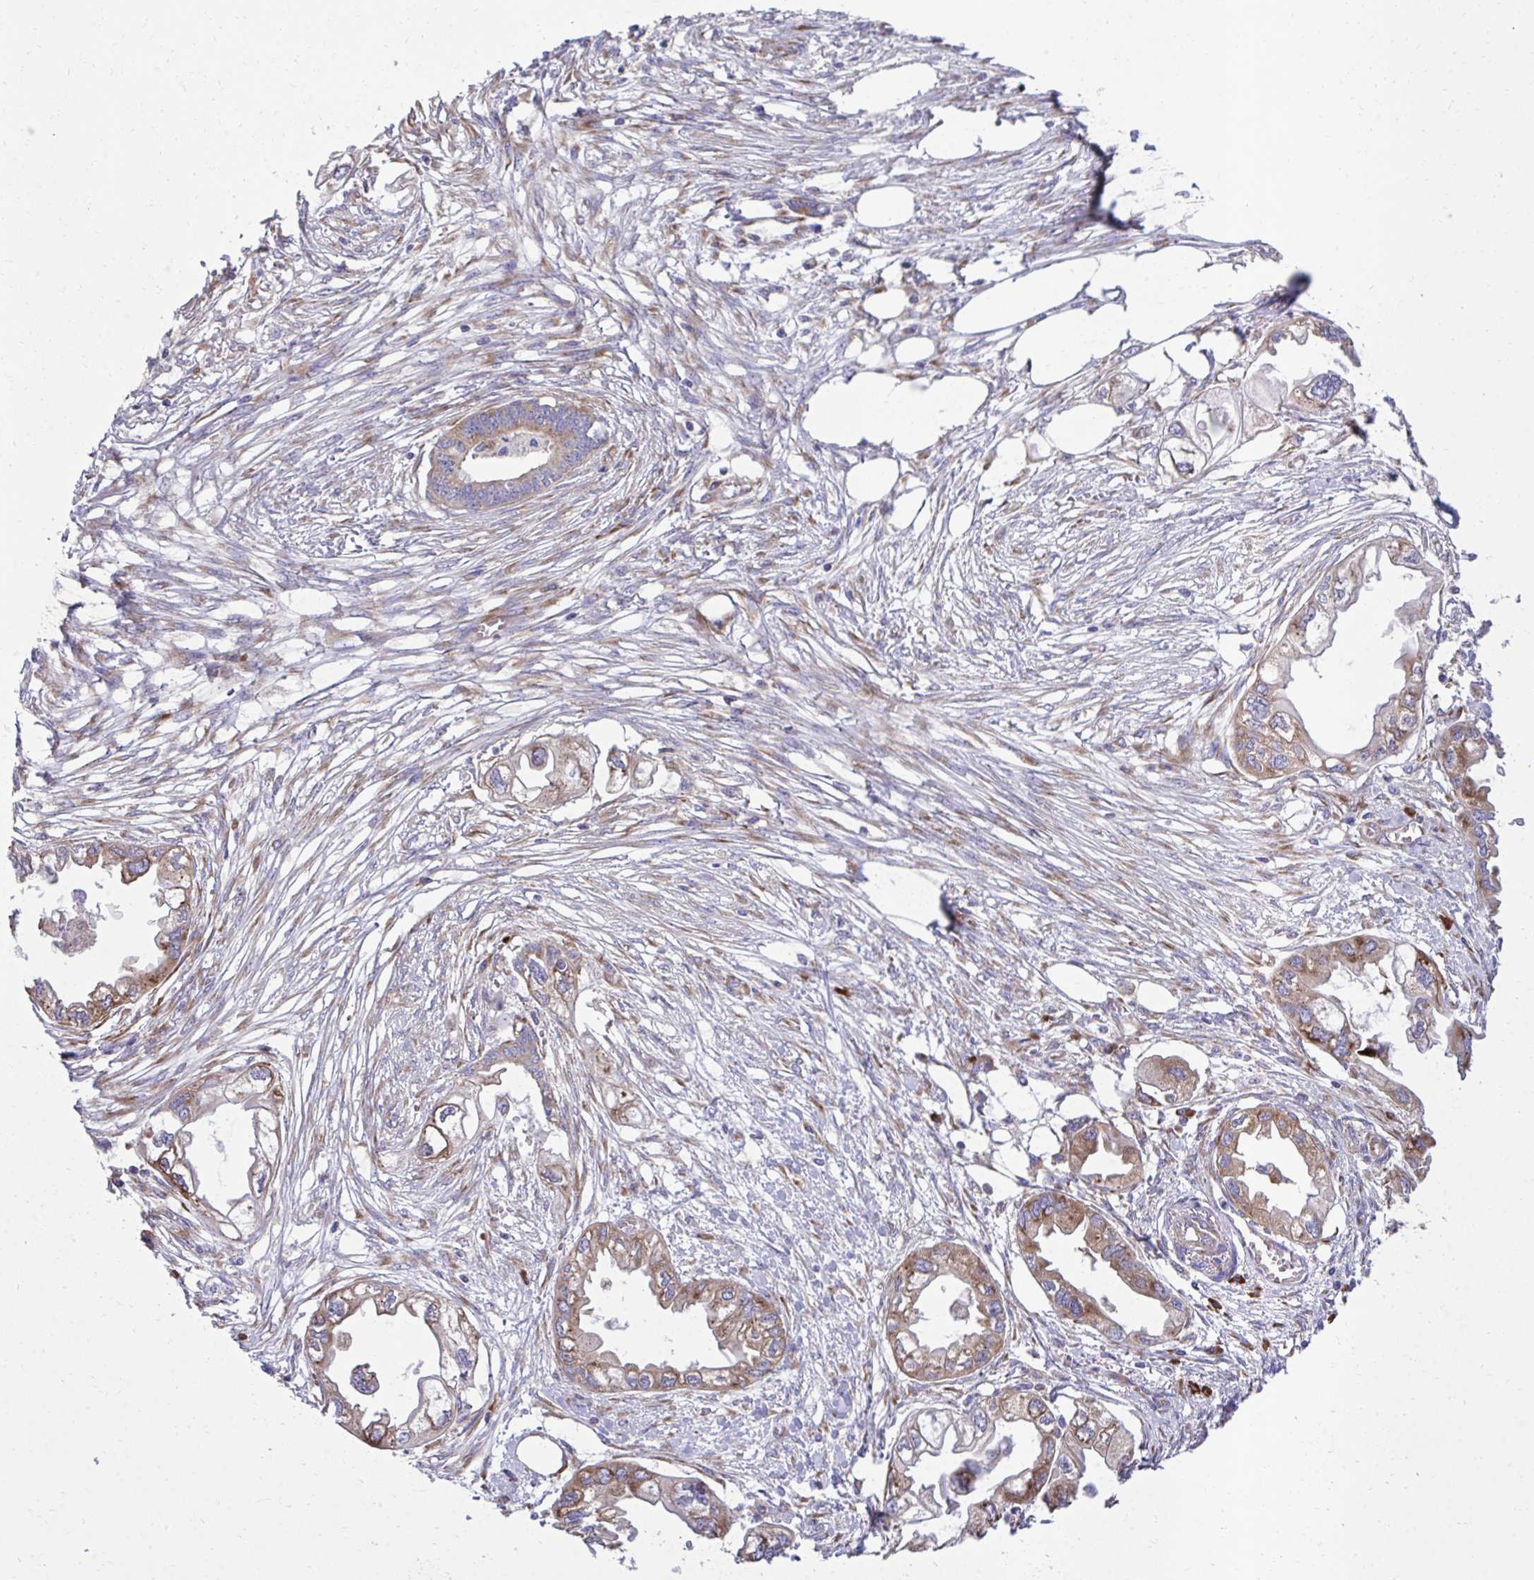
{"staining": {"intensity": "moderate", "quantity": ">75%", "location": "cytoplasmic/membranous"}, "tissue": "endometrial cancer", "cell_type": "Tumor cells", "image_type": "cancer", "snomed": [{"axis": "morphology", "description": "Adenocarcinoma, NOS"}, {"axis": "morphology", "description": "Adenocarcinoma, metastatic, NOS"}, {"axis": "topography", "description": "Adipose tissue"}, {"axis": "topography", "description": "Endometrium"}], "caption": "This image shows immunohistochemistry (IHC) staining of human endometrial cancer, with medium moderate cytoplasmic/membranous positivity in about >75% of tumor cells.", "gene": "RPS15", "patient": {"sex": "female", "age": 67}}